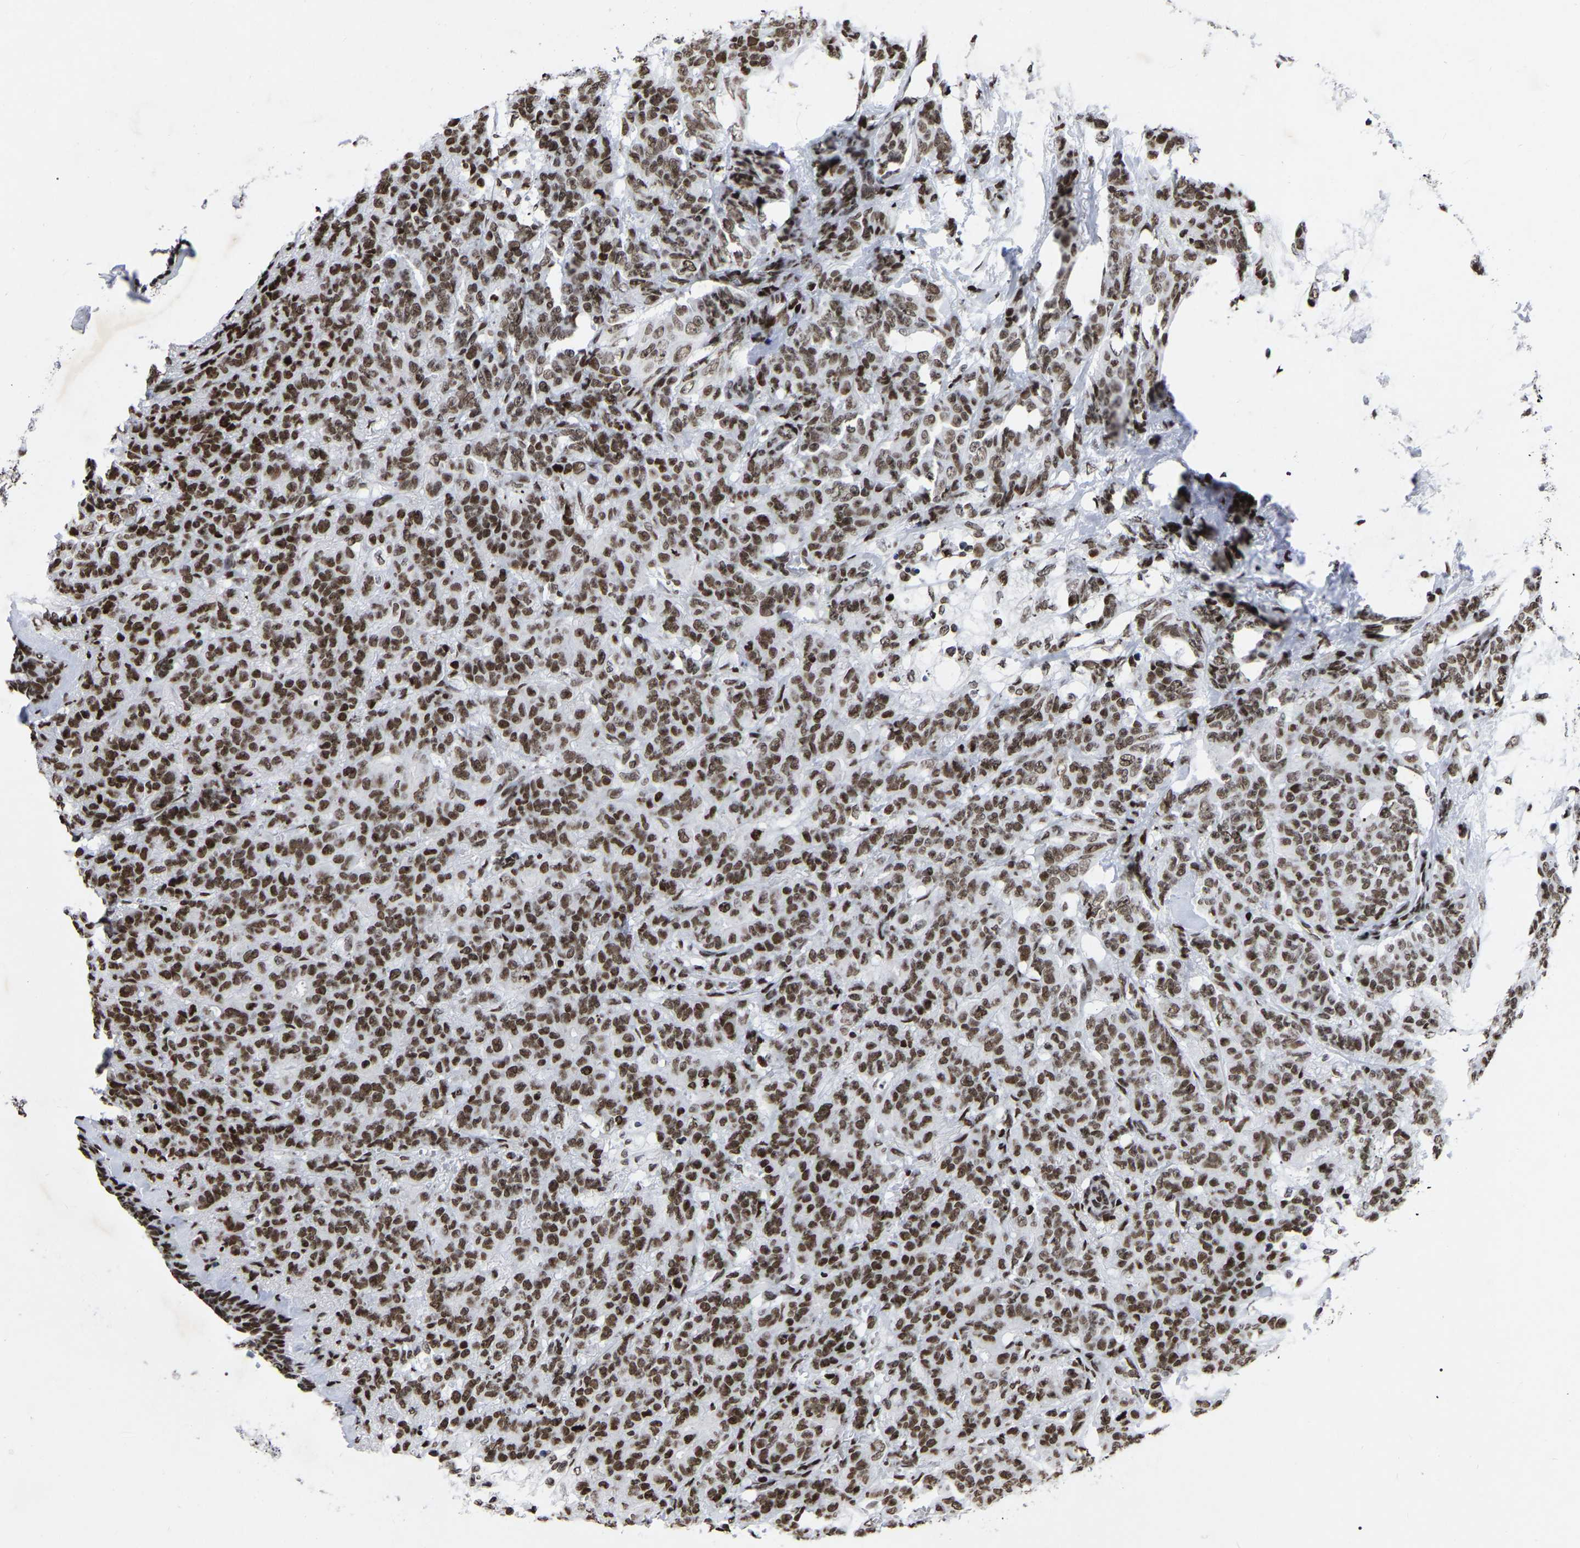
{"staining": {"intensity": "moderate", "quantity": ">75%", "location": "nuclear"}, "tissue": "breast cancer", "cell_type": "Tumor cells", "image_type": "cancer", "snomed": [{"axis": "morphology", "description": "Normal tissue, NOS"}, {"axis": "morphology", "description": "Duct carcinoma"}, {"axis": "topography", "description": "Breast"}], "caption": "Moderate nuclear protein positivity is seen in approximately >75% of tumor cells in breast invasive ductal carcinoma.", "gene": "PRCC", "patient": {"sex": "female", "age": 40}}